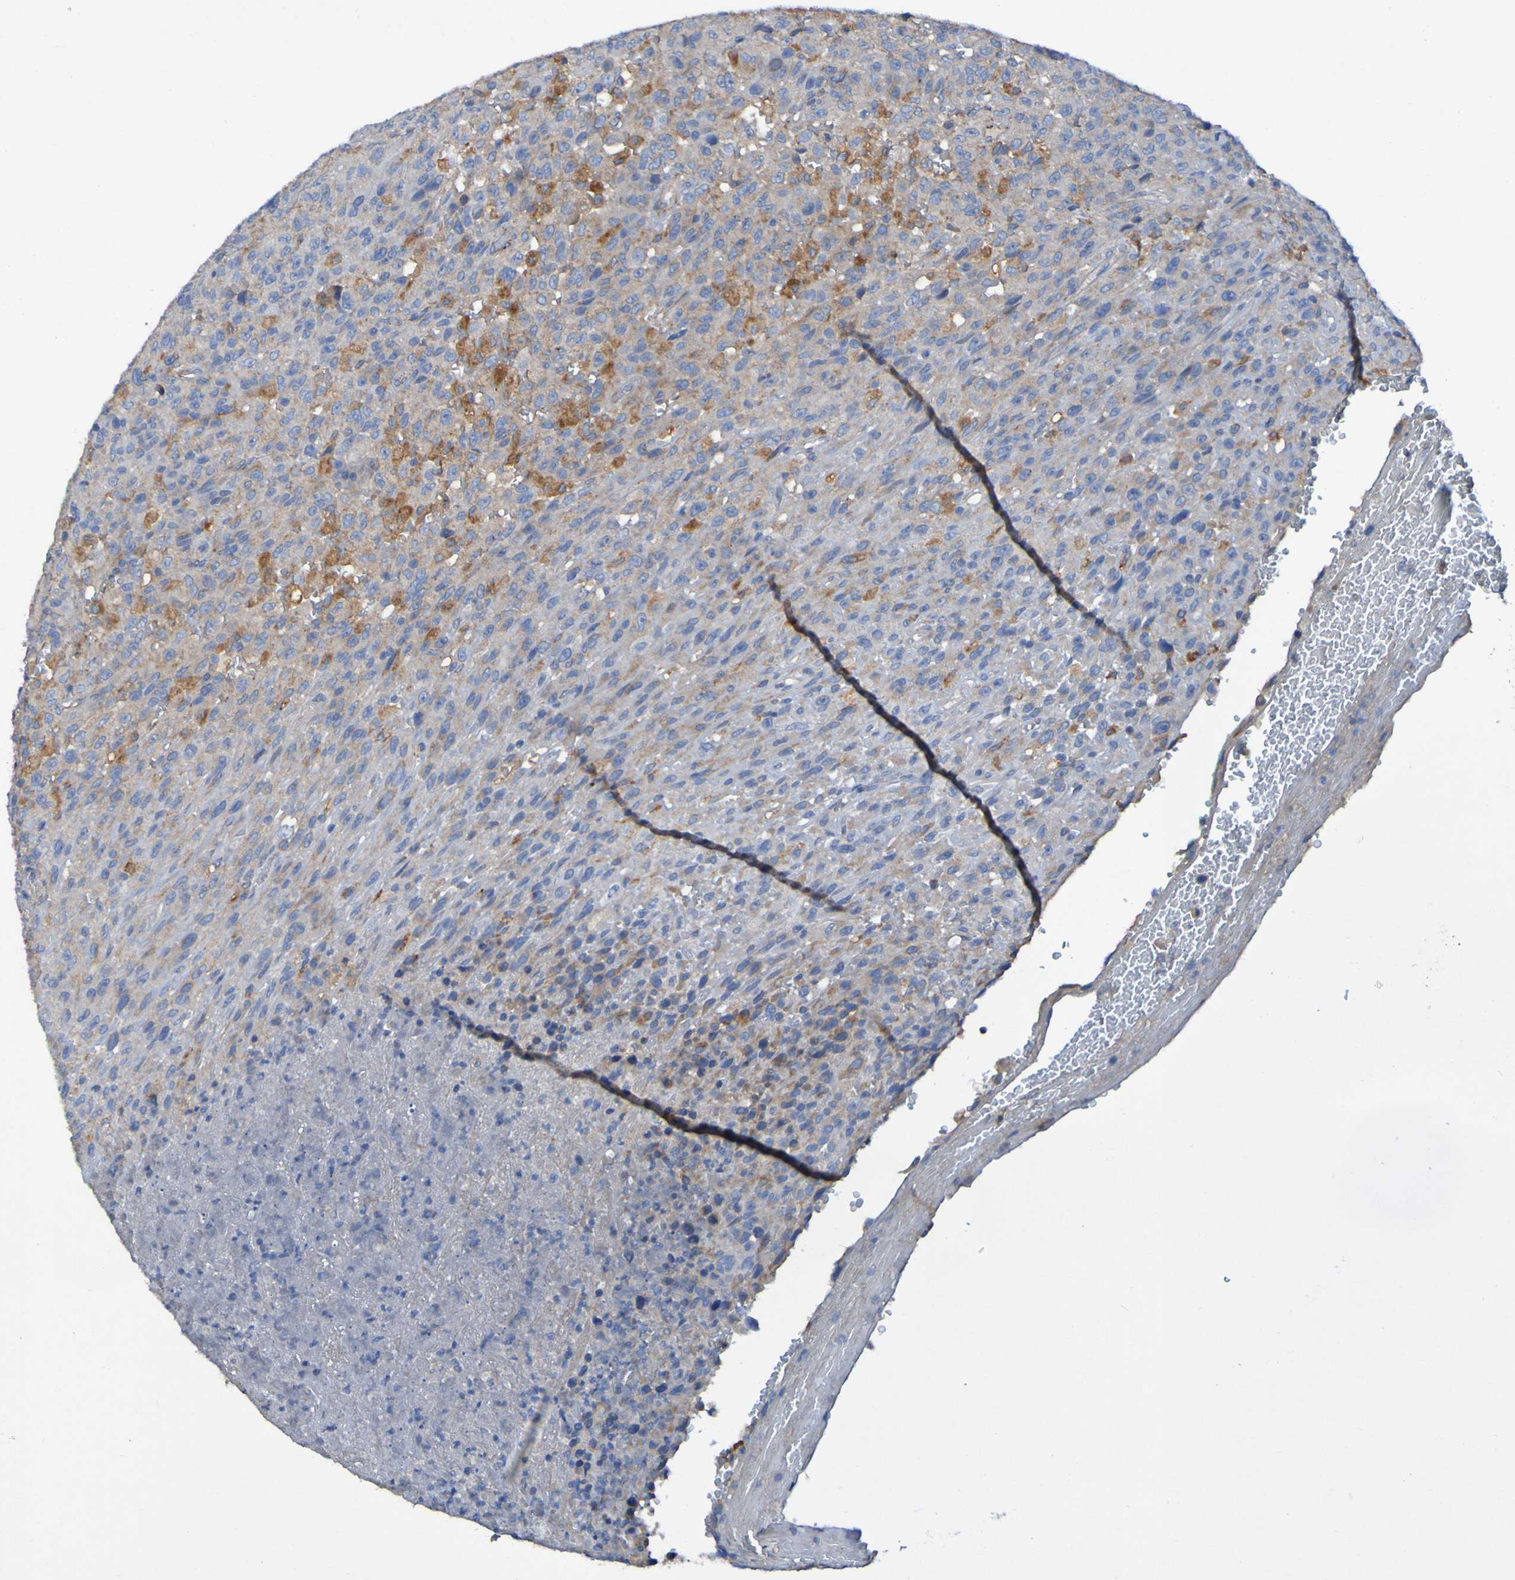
{"staining": {"intensity": "moderate", "quantity": "25%-75%", "location": "cytoplasmic/membranous"}, "tissue": "urothelial cancer", "cell_type": "Tumor cells", "image_type": "cancer", "snomed": [{"axis": "morphology", "description": "Urothelial carcinoma, High grade"}, {"axis": "topography", "description": "Urinary bladder"}], "caption": "The immunohistochemical stain labels moderate cytoplasmic/membranous positivity in tumor cells of high-grade urothelial carcinoma tissue. Ihc stains the protein of interest in brown and the nuclei are stained blue.", "gene": "ARHGEF16", "patient": {"sex": "male", "age": 66}}